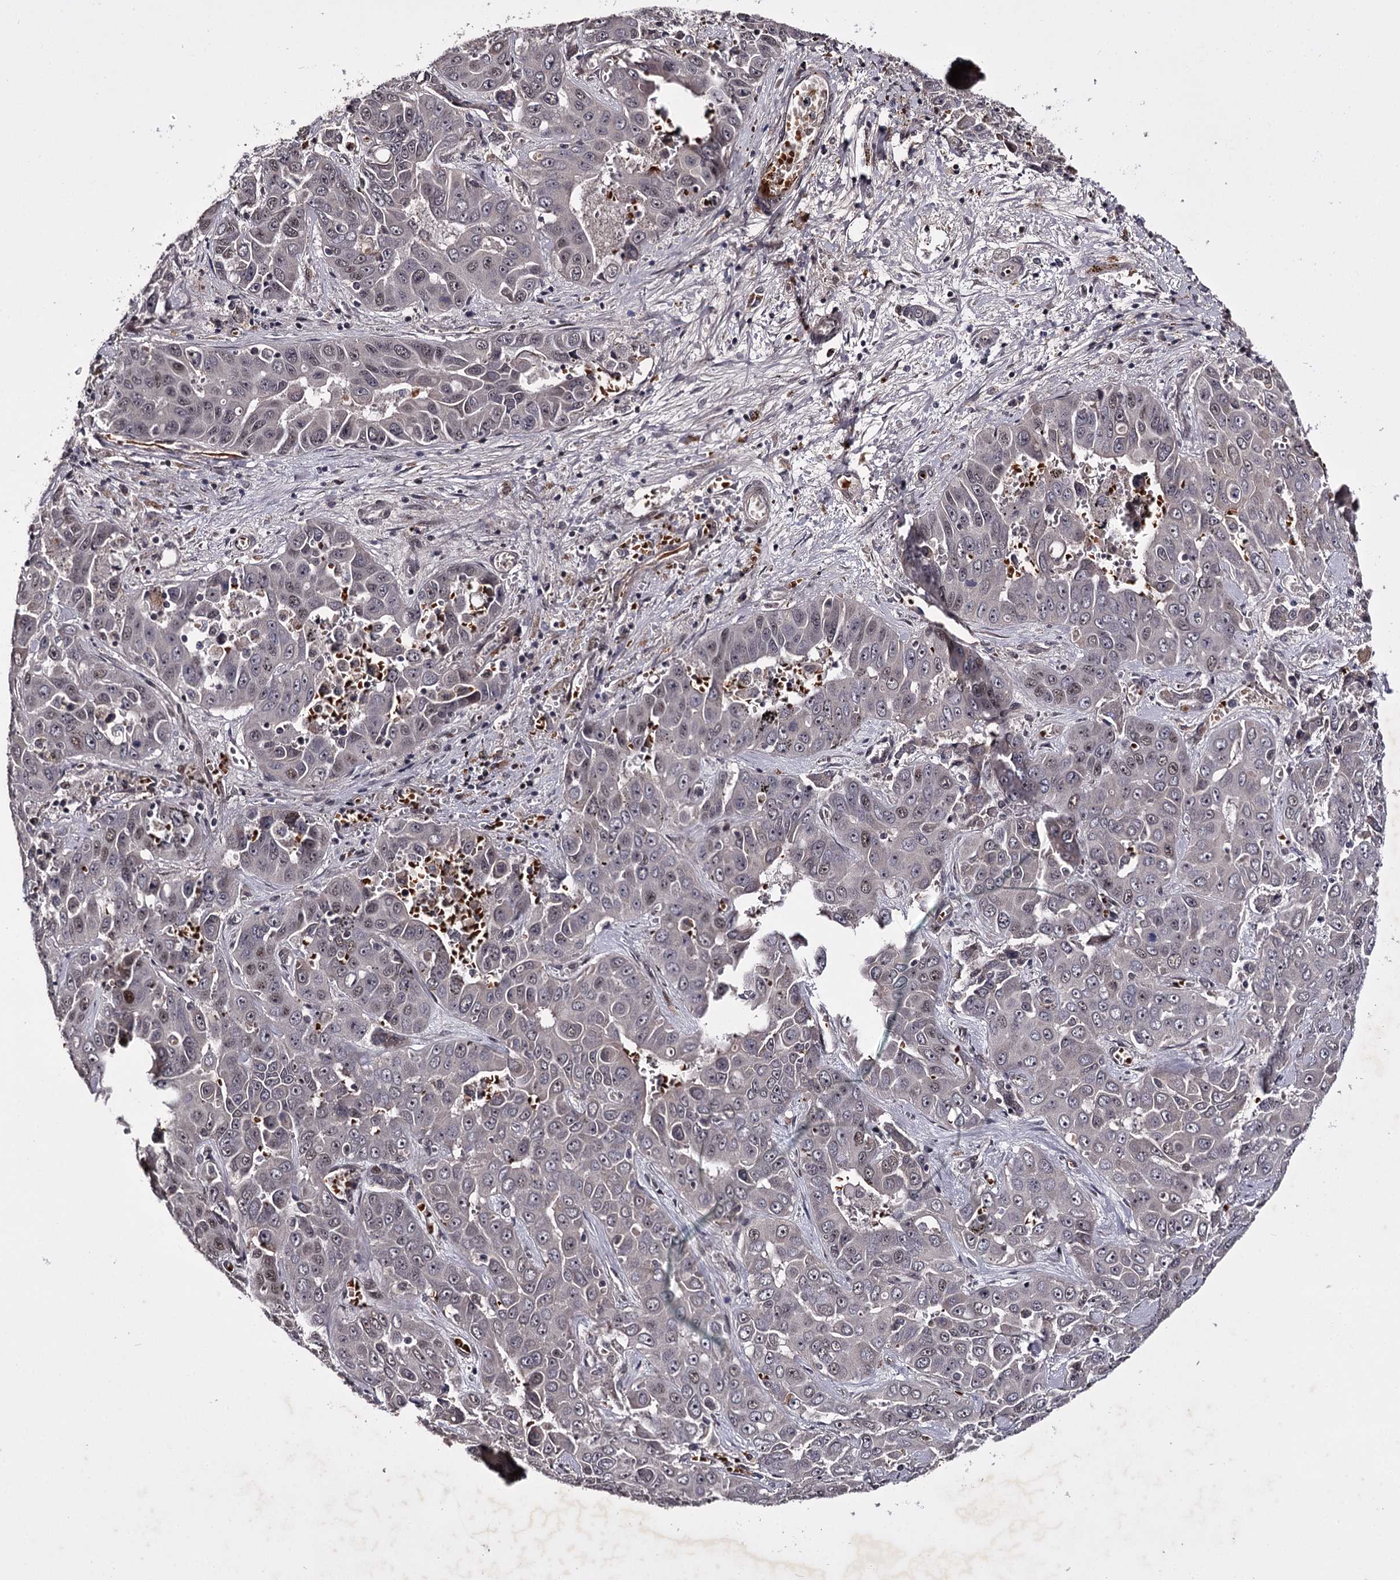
{"staining": {"intensity": "moderate", "quantity": "<25%", "location": "nuclear"}, "tissue": "liver cancer", "cell_type": "Tumor cells", "image_type": "cancer", "snomed": [{"axis": "morphology", "description": "Cholangiocarcinoma"}, {"axis": "topography", "description": "Liver"}], "caption": "Liver cancer (cholangiocarcinoma) stained for a protein (brown) demonstrates moderate nuclear positive expression in approximately <25% of tumor cells.", "gene": "RNF44", "patient": {"sex": "female", "age": 52}}